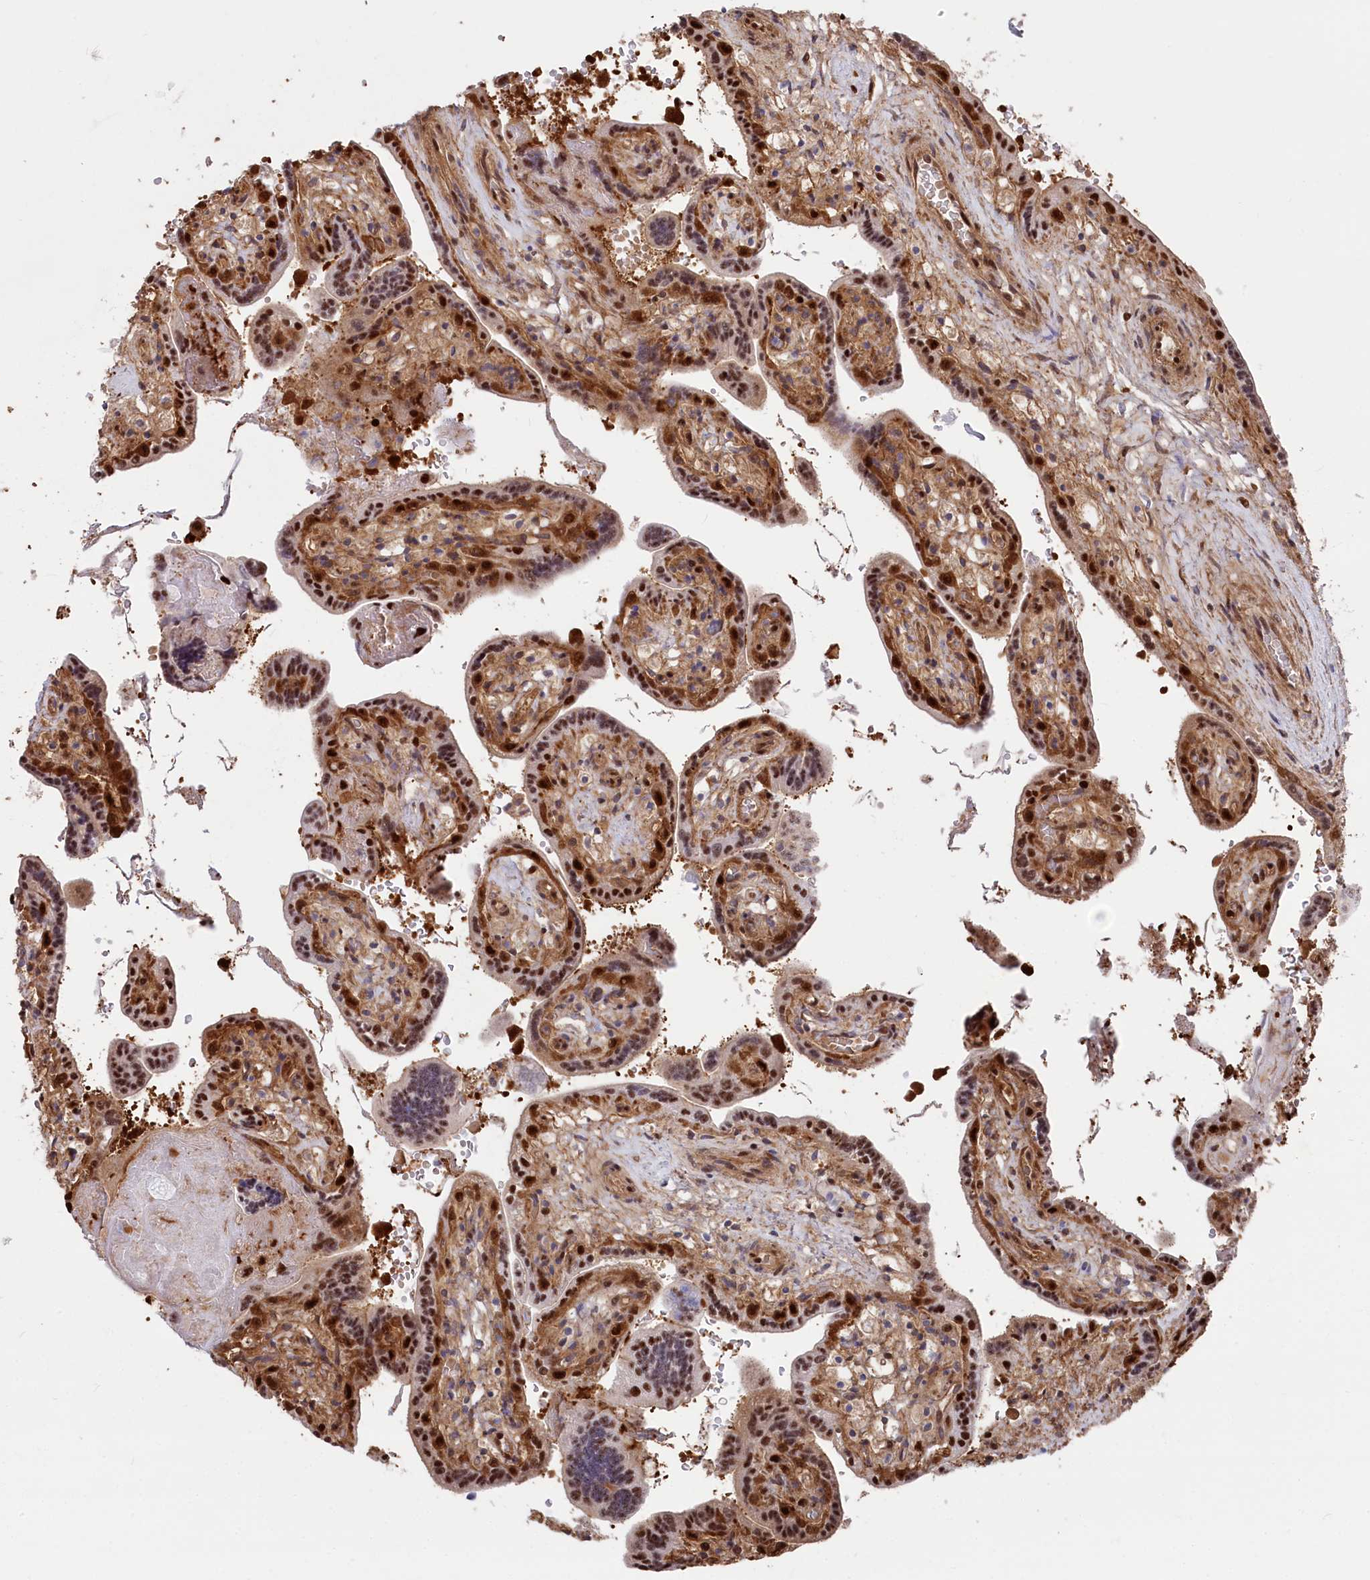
{"staining": {"intensity": "moderate", "quantity": ">75%", "location": "cytoplasmic/membranous,nuclear"}, "tissue": "placenta", "cell_type": "Trophoblastic cells", "image_type": "normal", "snomed": [{"axis": "morphology", "description": "Normal tissue, NOS"}, {"axis": "topography", "description": "Placenta"}], "caption": "High-magnification brightfield microscopy of normal placenta stained with DAB (3,3'-diaminobenzidine) (brown) and counterstained with hematoxylin (blue). trophoblastic cells exhibit moderate cytoplasmic/membranous,nuclear expression is appreciated in approximately>75% of cells. The protein of interest is stained brown, and the nuclei are stained in blue (DAB IHC with brightfield microscopy, high magnification).", "gene": "PSMA1", "patient": {"sex": "female", "age": 37}}